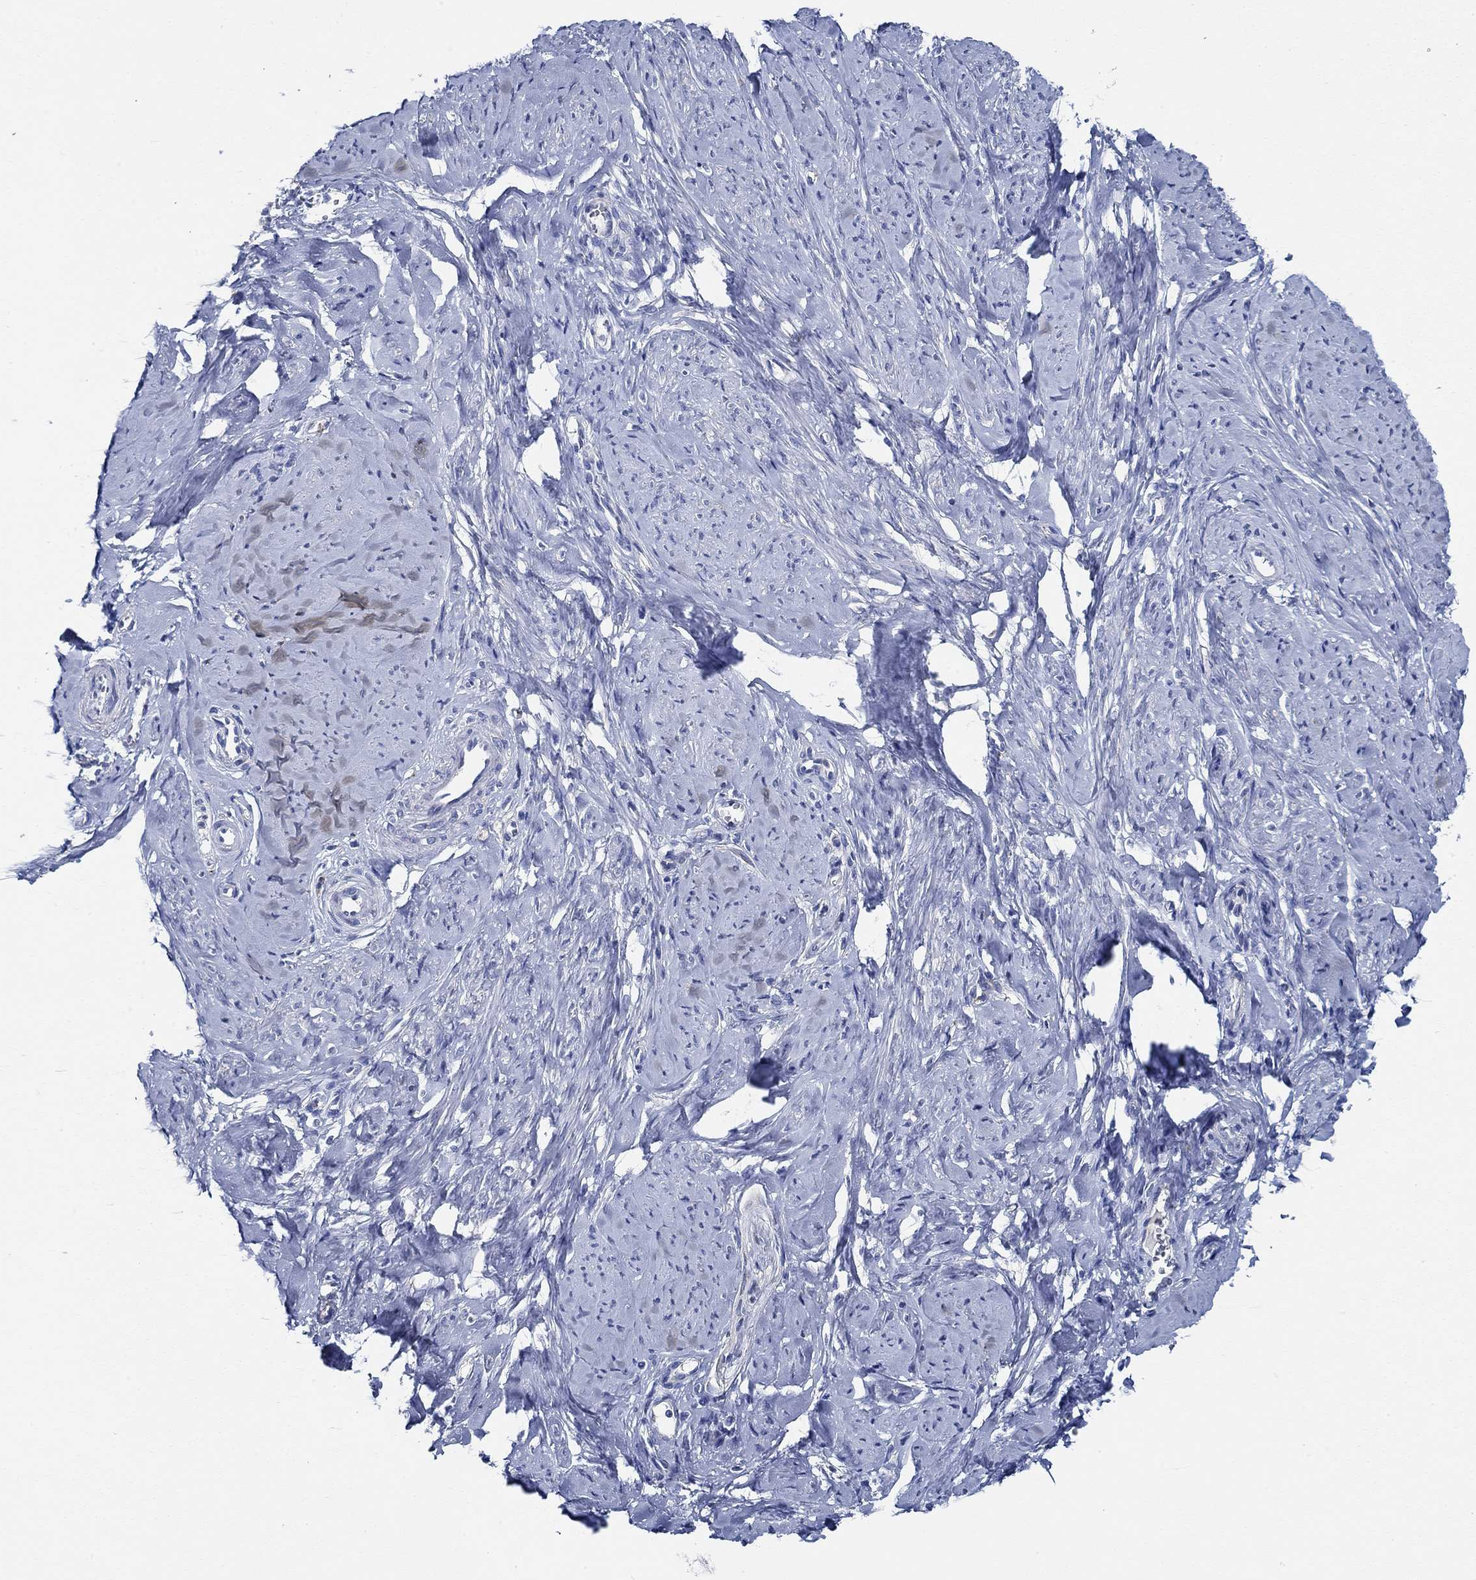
{"staining": {"intensity": "negative", "quantity": "none", "location": "none"}, "tissue": "smooth muscle", "cell_type": "Smooth muscle cells", "image_type": "normal", "snomed": [{"axis": "morphology", "description": "Normal tissue, NOS"}, {"axis": "topography", "description": "Smooth muscle"}], "caption": "An image of human smooth muscle is negative for staining in smooth muscle cells. (Stains: DAB IHC with hematoxylin counter stain, Microscopy: brightfield microscopy at high magnification).", "gene": "HECW2", "patient": {"sex": "female", "age": 48}}